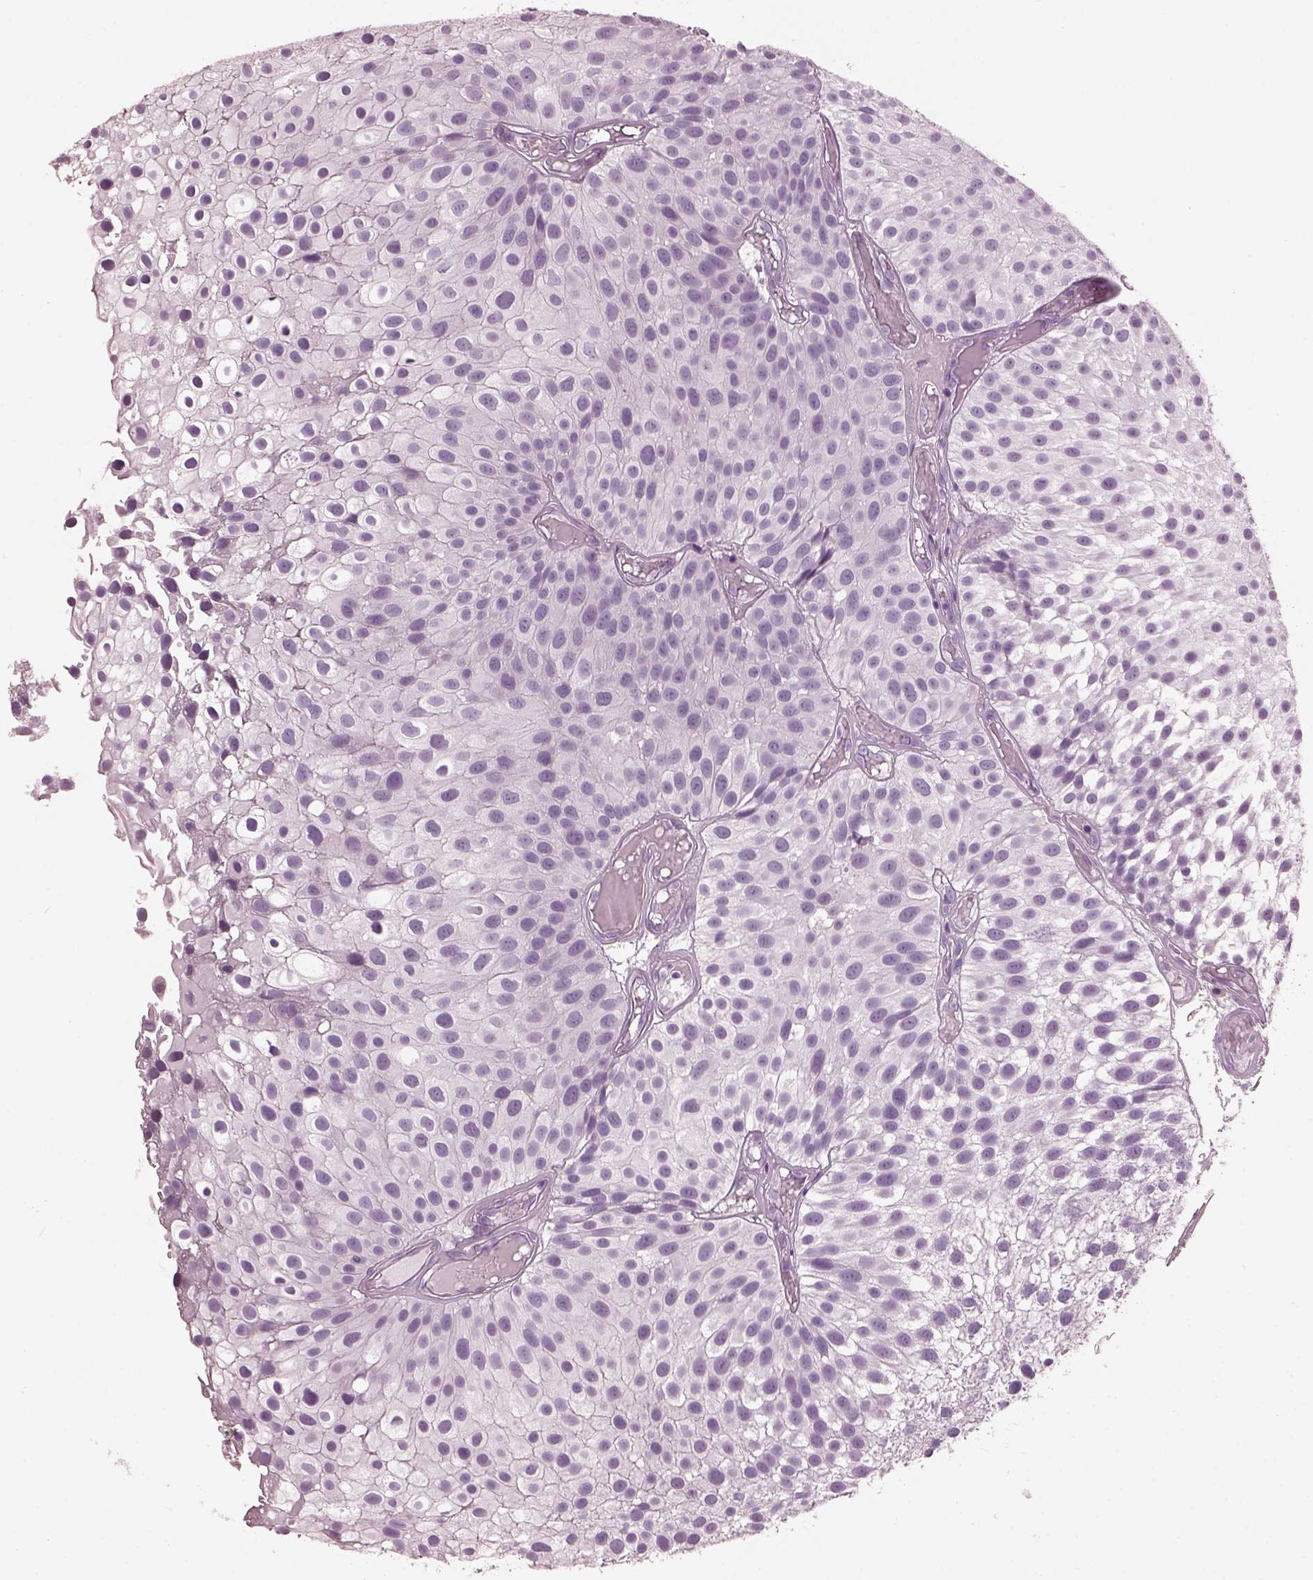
{"staining": {"intensity": "negative", "quantity": "none", "location": "none"}, "tissue": "urothelial cancer", "cell_type": "Tumor cells", "image_type": "cancer", "snomed": [{"axis": "morphology", "description": "Urothelial carcinoma, Low grade"}, {"axis": "topography", "description": "Urinary bladder"}], "caption": "The micrograph reveals no staining of tumor cells in urothelial cancer.", "gene": "HYDIN", "patient": {"sex": "male", "age": 79}}